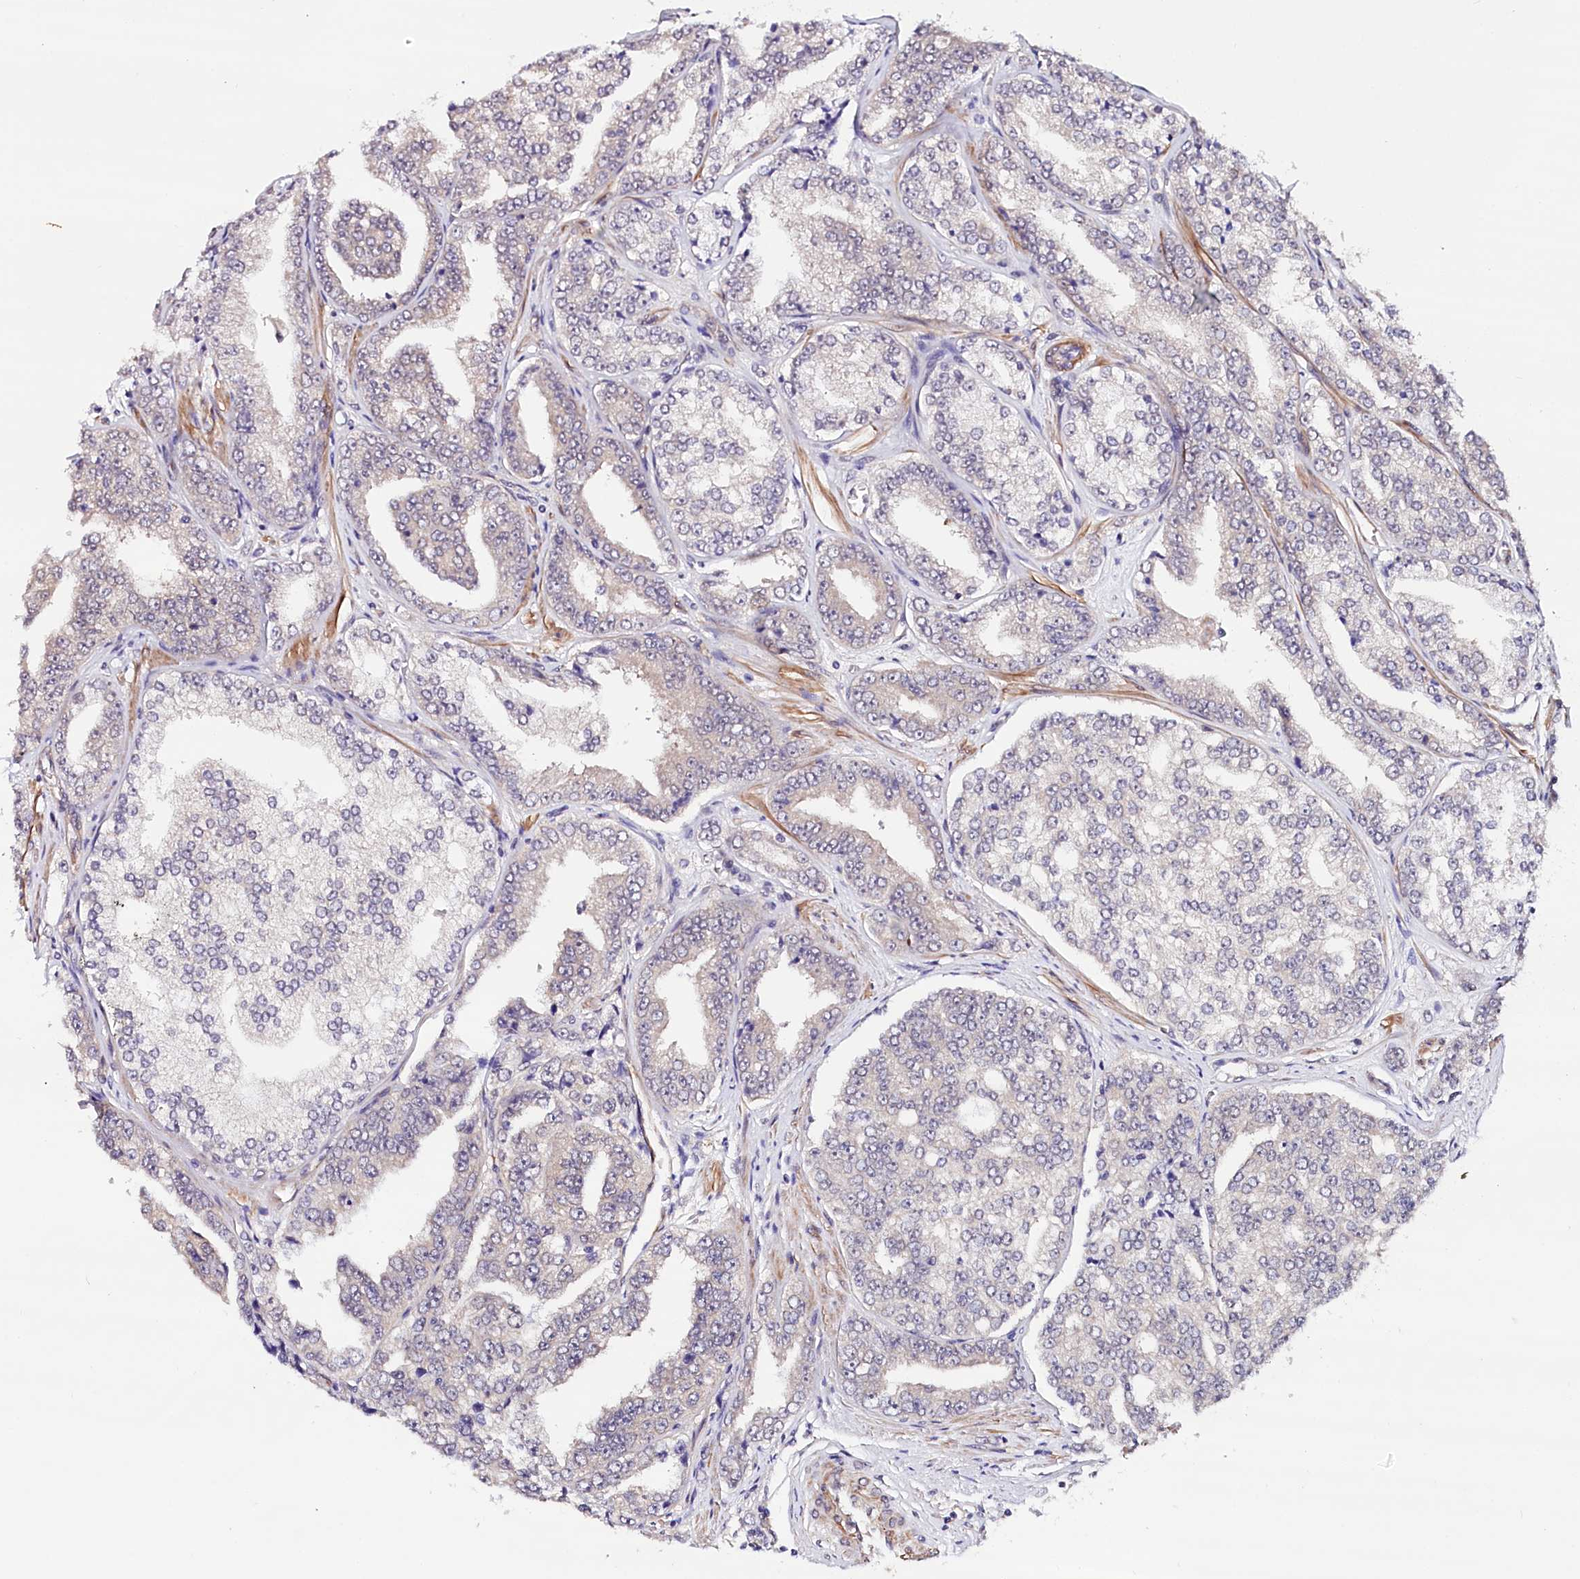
{"staining": {"intensity": "negative", "quantity": "none", "location": "none"}, "tissue": "prostate cancer", "cell_type": "Tumor cells", "image_type": "cancer", "snomed": [{"axis": "morphology", "description": "Adenocarcinoma, High grade"}, {"axis": "topography", "description": "Prostate"}], "caption": "Immunohistochemistry histopathology image of human high-grade adenocarcinoma (prostate) stained for a protein (brown), which displays no staining in tumor cells. (DAB (3,3'-diaminobenzidine) immunohistochemistry (IHC) visualized using brightfield microscopy, high magnification).", "gene": "PPP2R5B", "patient": {"sex": "male", "age": 71}}